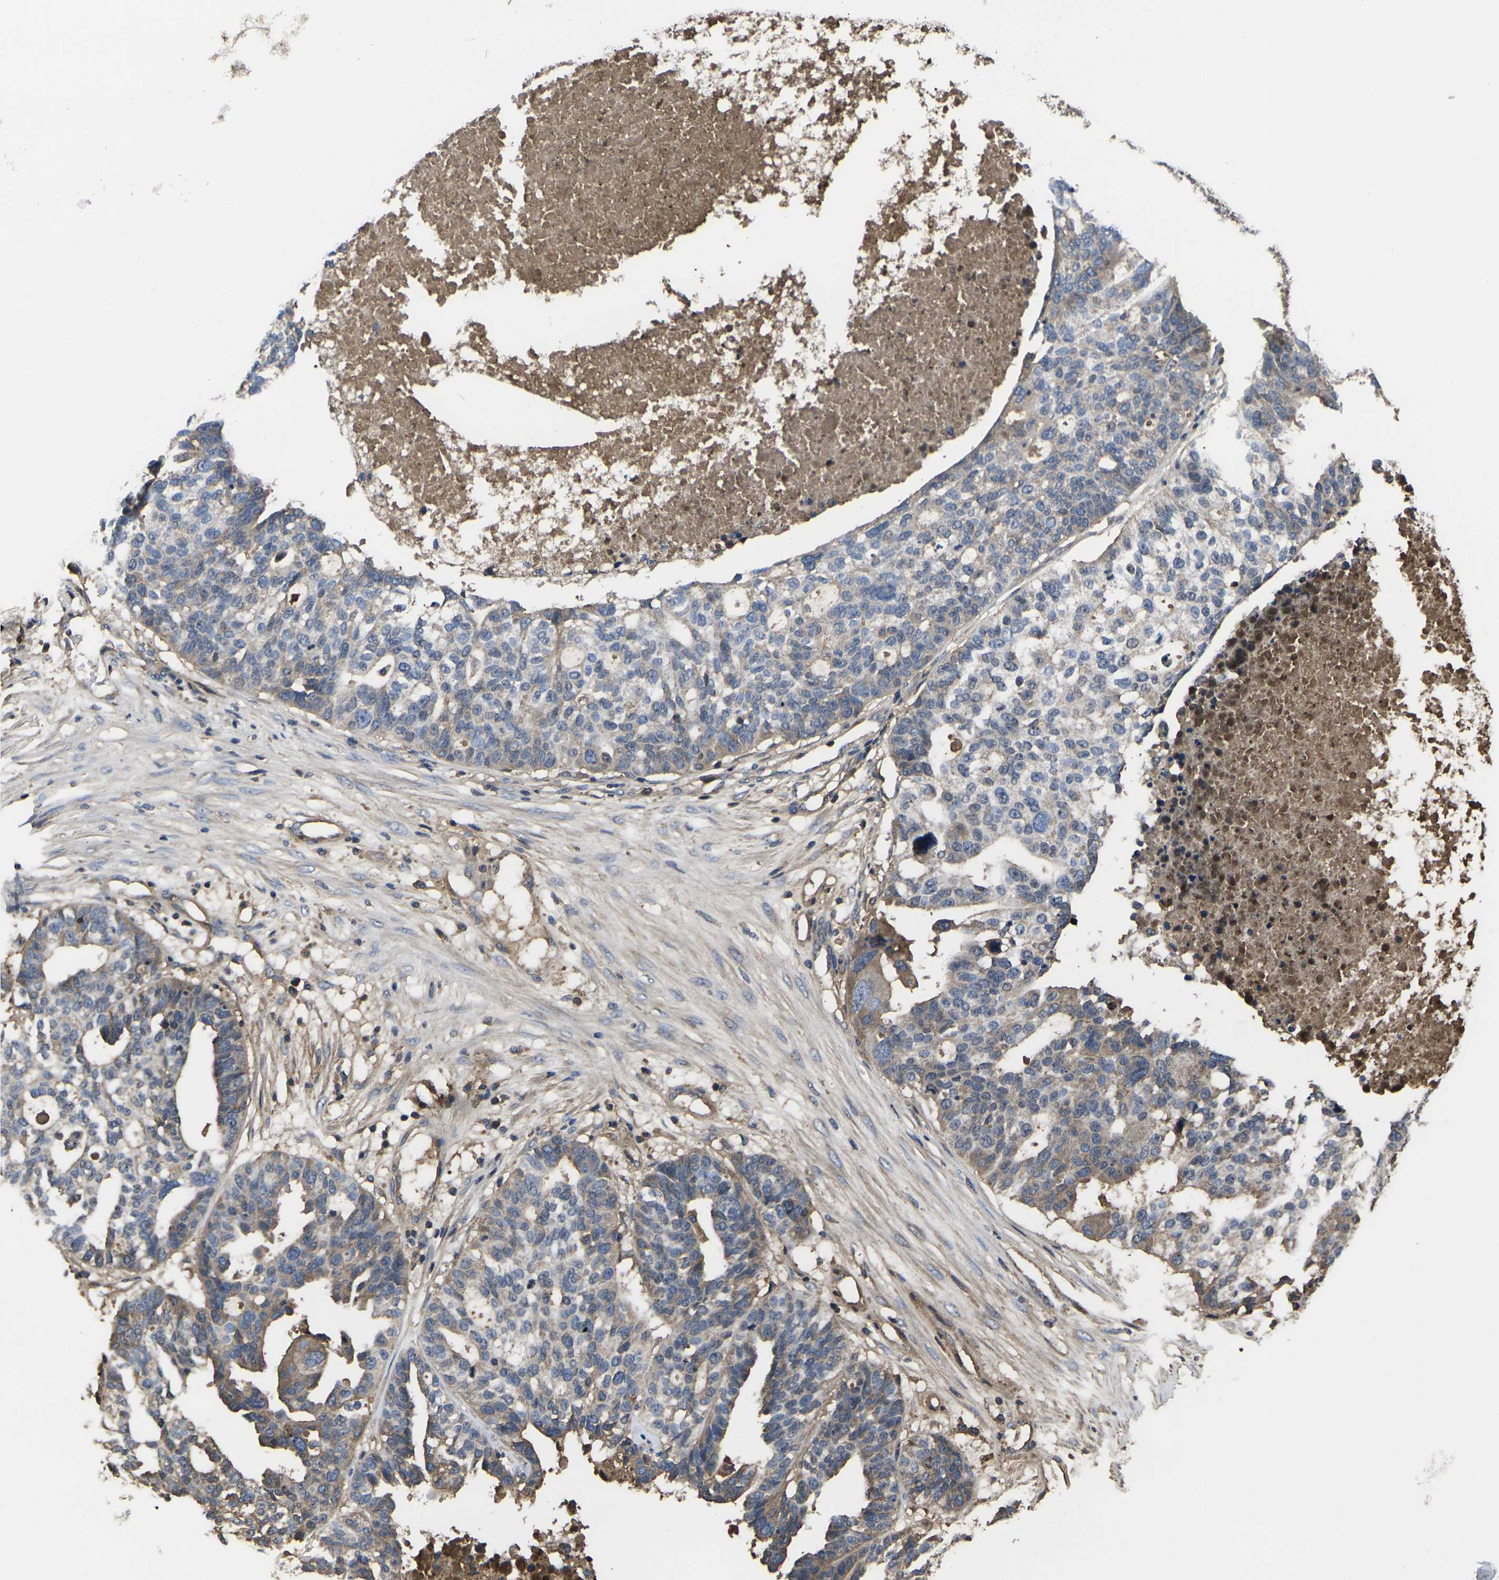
{"staining": {"intensity": "weak", "quantity": "25%-75%", "location": "cytoplasmic/membranous"}, "tissue": "ovarian cancer", "cell_type": "Tumor cells", "image_type": "cancer", "snomed": [{"axis": "morphology", "description": "Cystadenocarcinoma, serous, NOS"}, {"axis": "topography", "description": "Ovary"}], "caption": "Protein analysis of ovarian cancer (serous cystadenocarcinoma) tissue demonstrates weak cytoplasmic/membranous staining in approximately 25%-75% of tumor cells.", "gene": "HSPG2", "patient": {"sex": "female", "age": 59}}